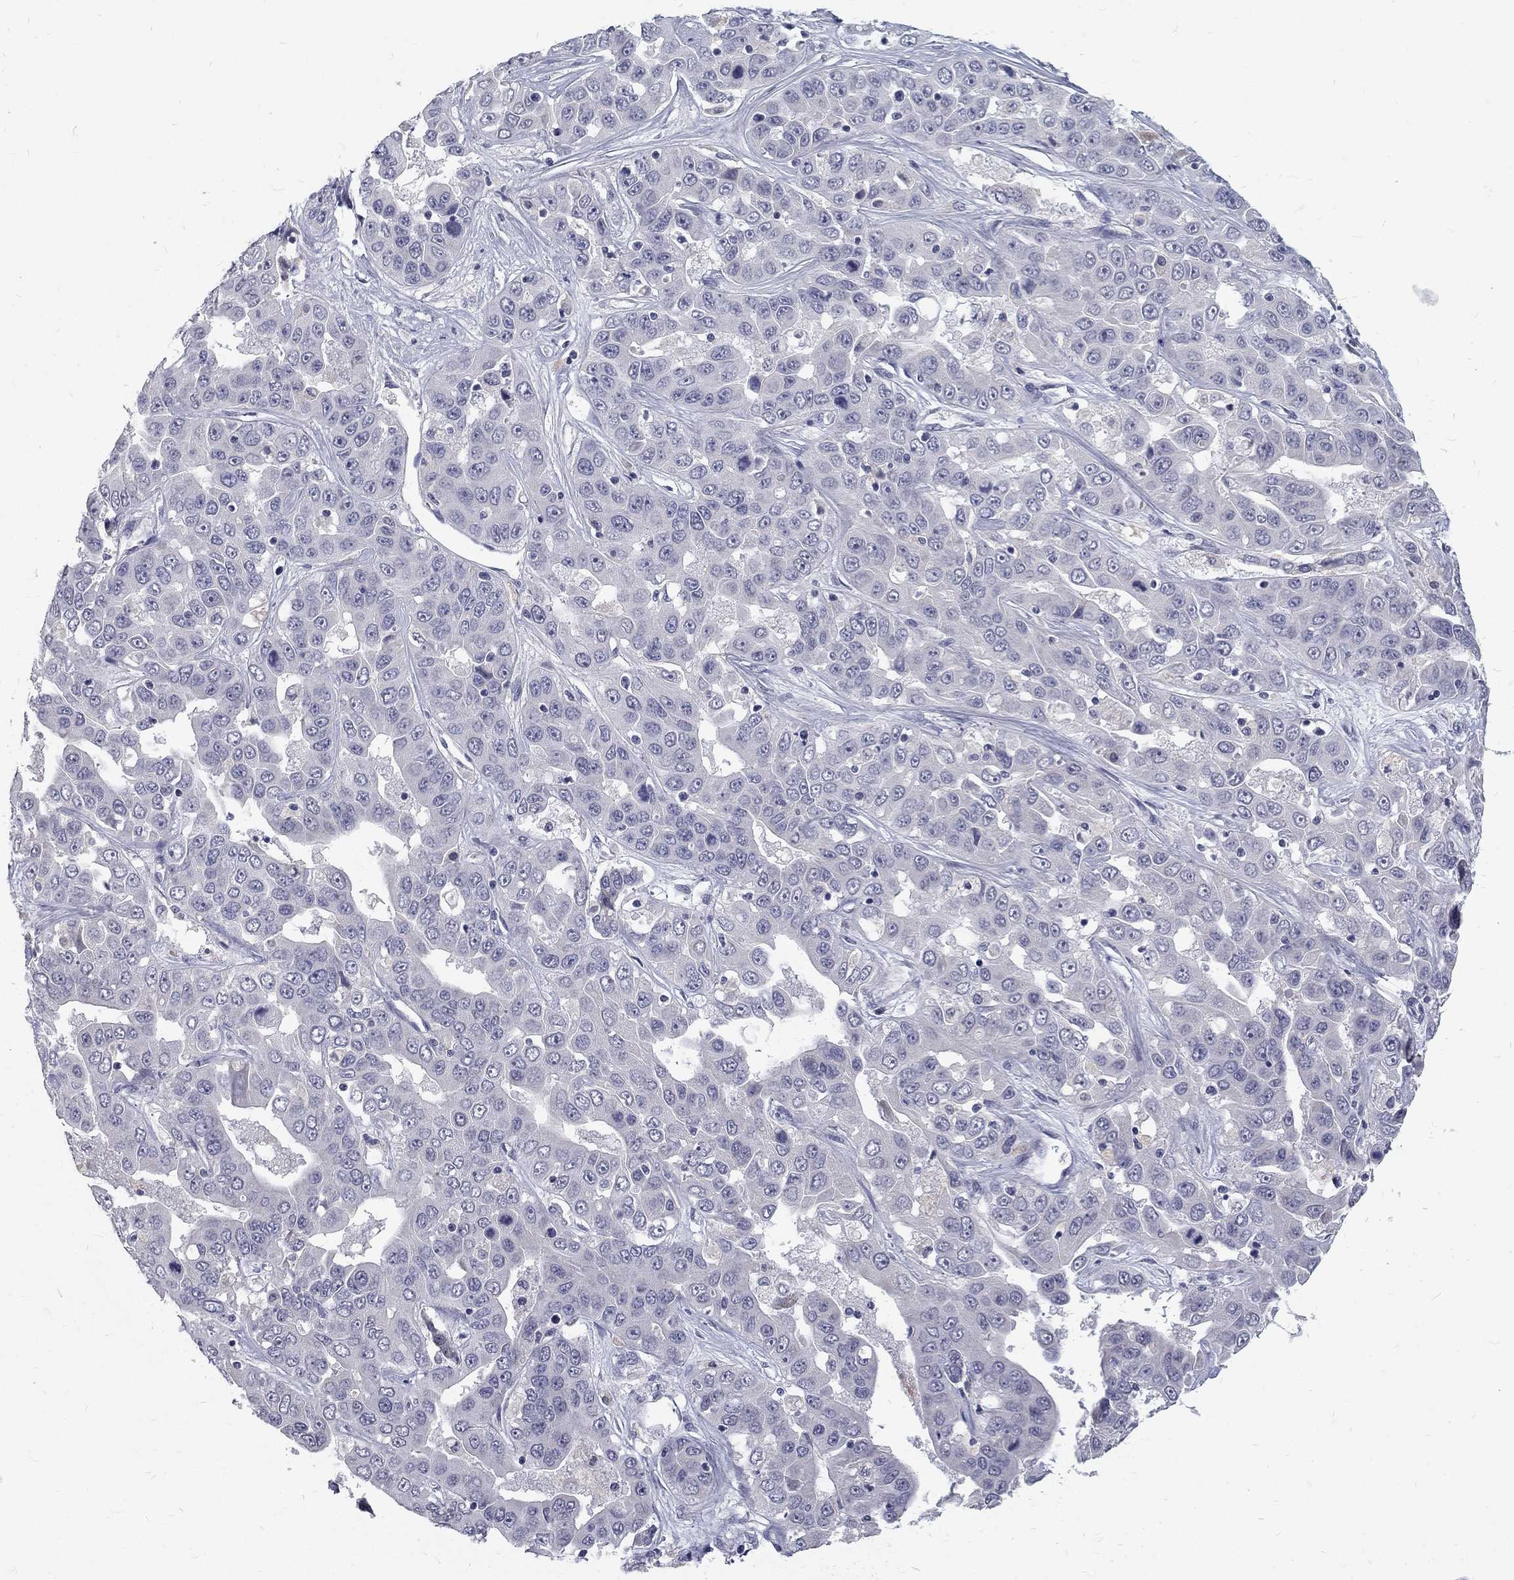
{"staining": {"intensity": "negative", "quantity": "none", "location": "none"}, "tissue": "liver cancer", "cell_type": "Tumor cells", "image_type": "cancer", "snomed": [{"axis": "morphology", "description": "Cholangiocarcinoma"}, {"axis": "topography", "description": "Liver"}], "caption": "Immunohistochemistry (IHC) image of neoplastic tissue: human liver cancer stained with DAB (3,3'-diaminobenzidine) reveals no significant protein positivity in tumor cells. (Brightfield microscopy of DAB immunohistochemistry at high magnification).", "gene": "NOS1", "patient": {"sex": "female", "age": 52}}